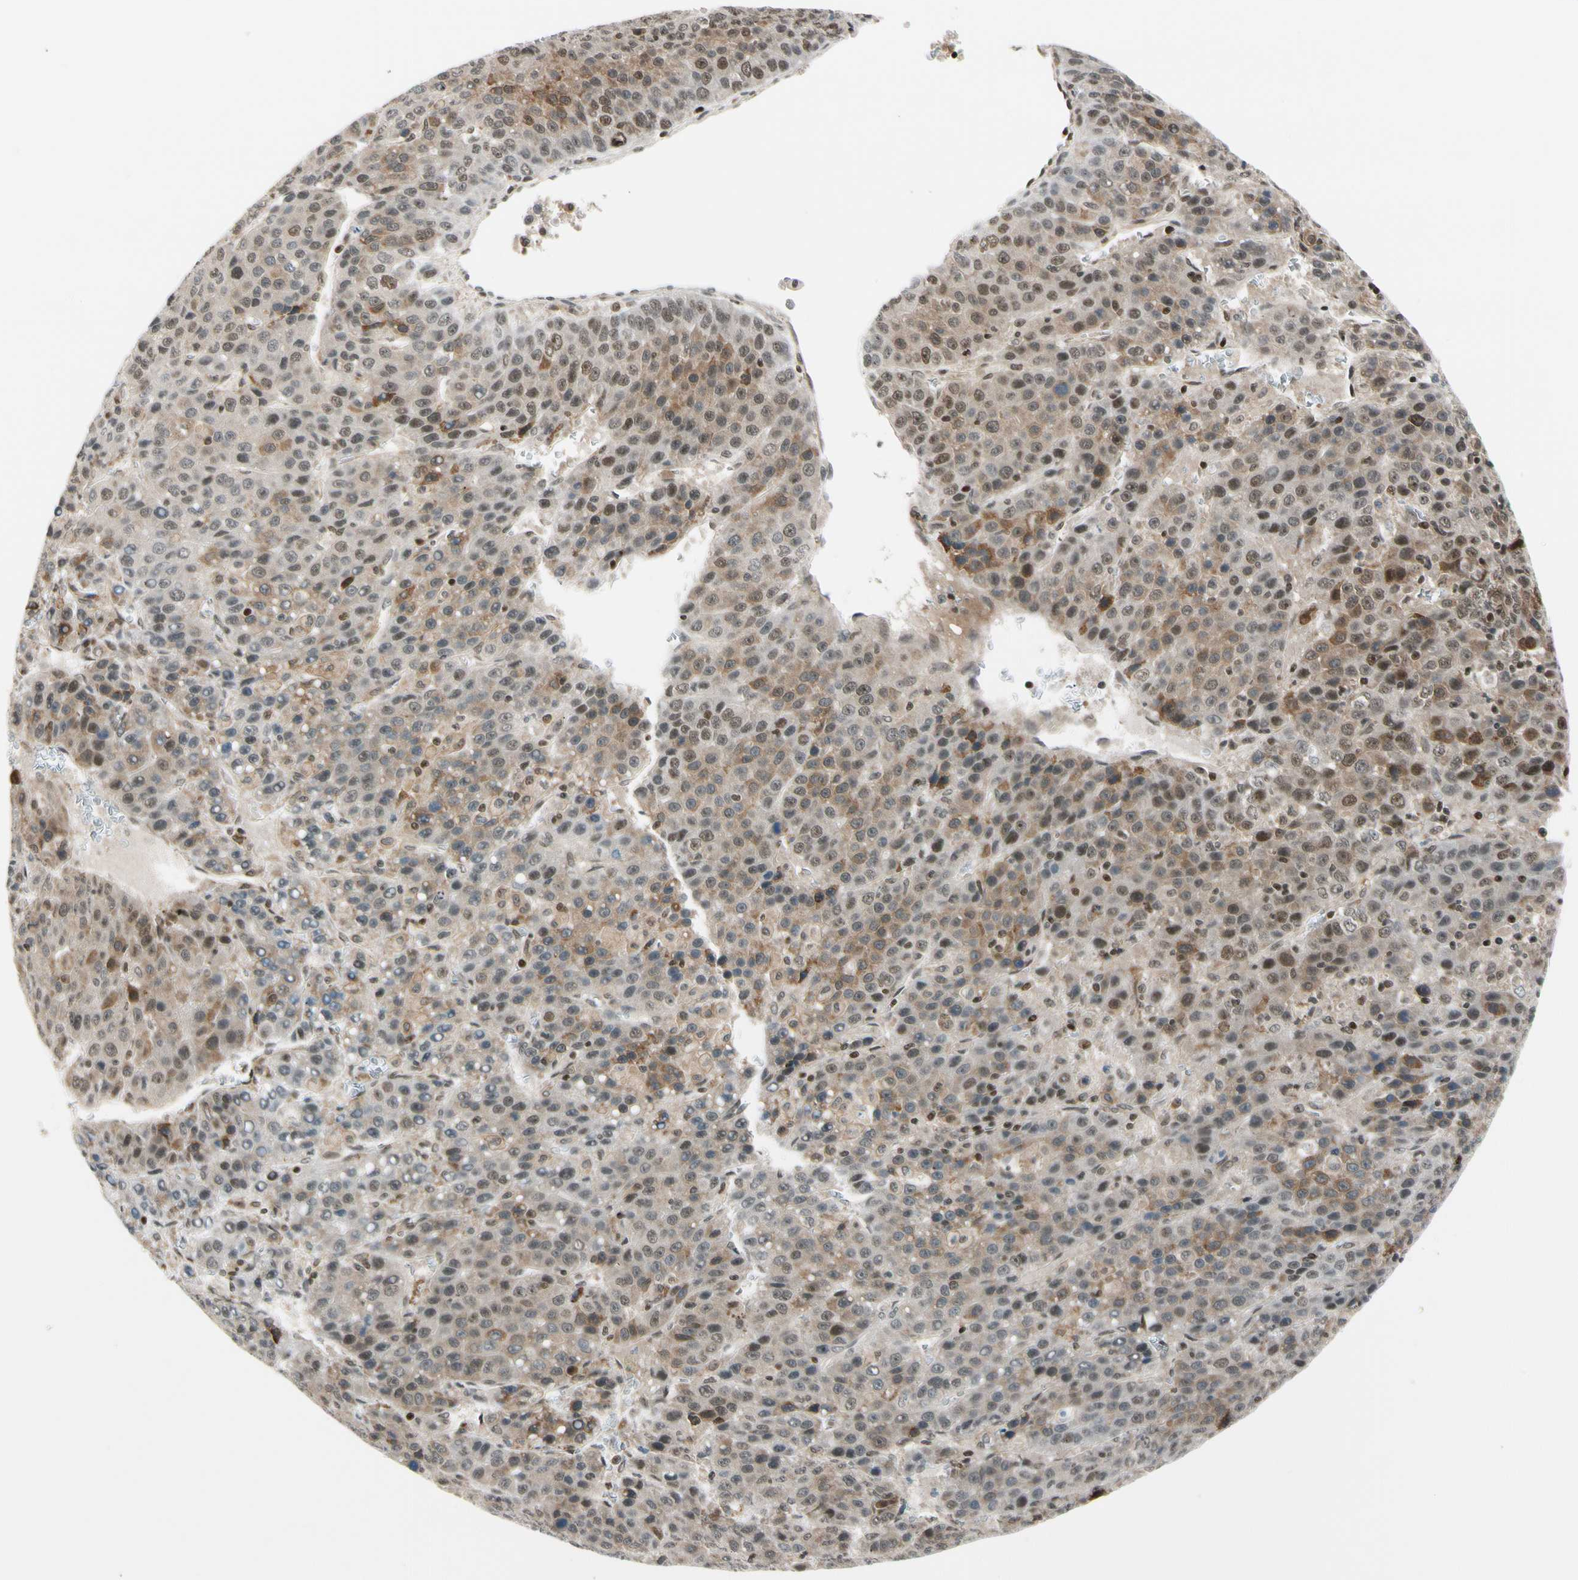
{"staining": {"intensity": "moderate", "quantity": ">75%", "location": "cytoplasmic/membranous,nuclear"}, "tissue": "liver cancer", "cell_type": "Tumor cells", "image_type": "cancer", "snomed": [{"axis": "morphology", "description": "Carcinoma, Hepatocellular, NOS"}, {"axis": "topography", "description": "Liver"}], "caption": "There is medium levels of moderate cytoplasmic/membranous and nuclear expression in tumor cells of liver cancer (hepatocellular carcinoma), as demonstrated by immunohistochemical staining (brown color).", "gene": "DAXX", "patient": {"sex": "female", "age": 53}}